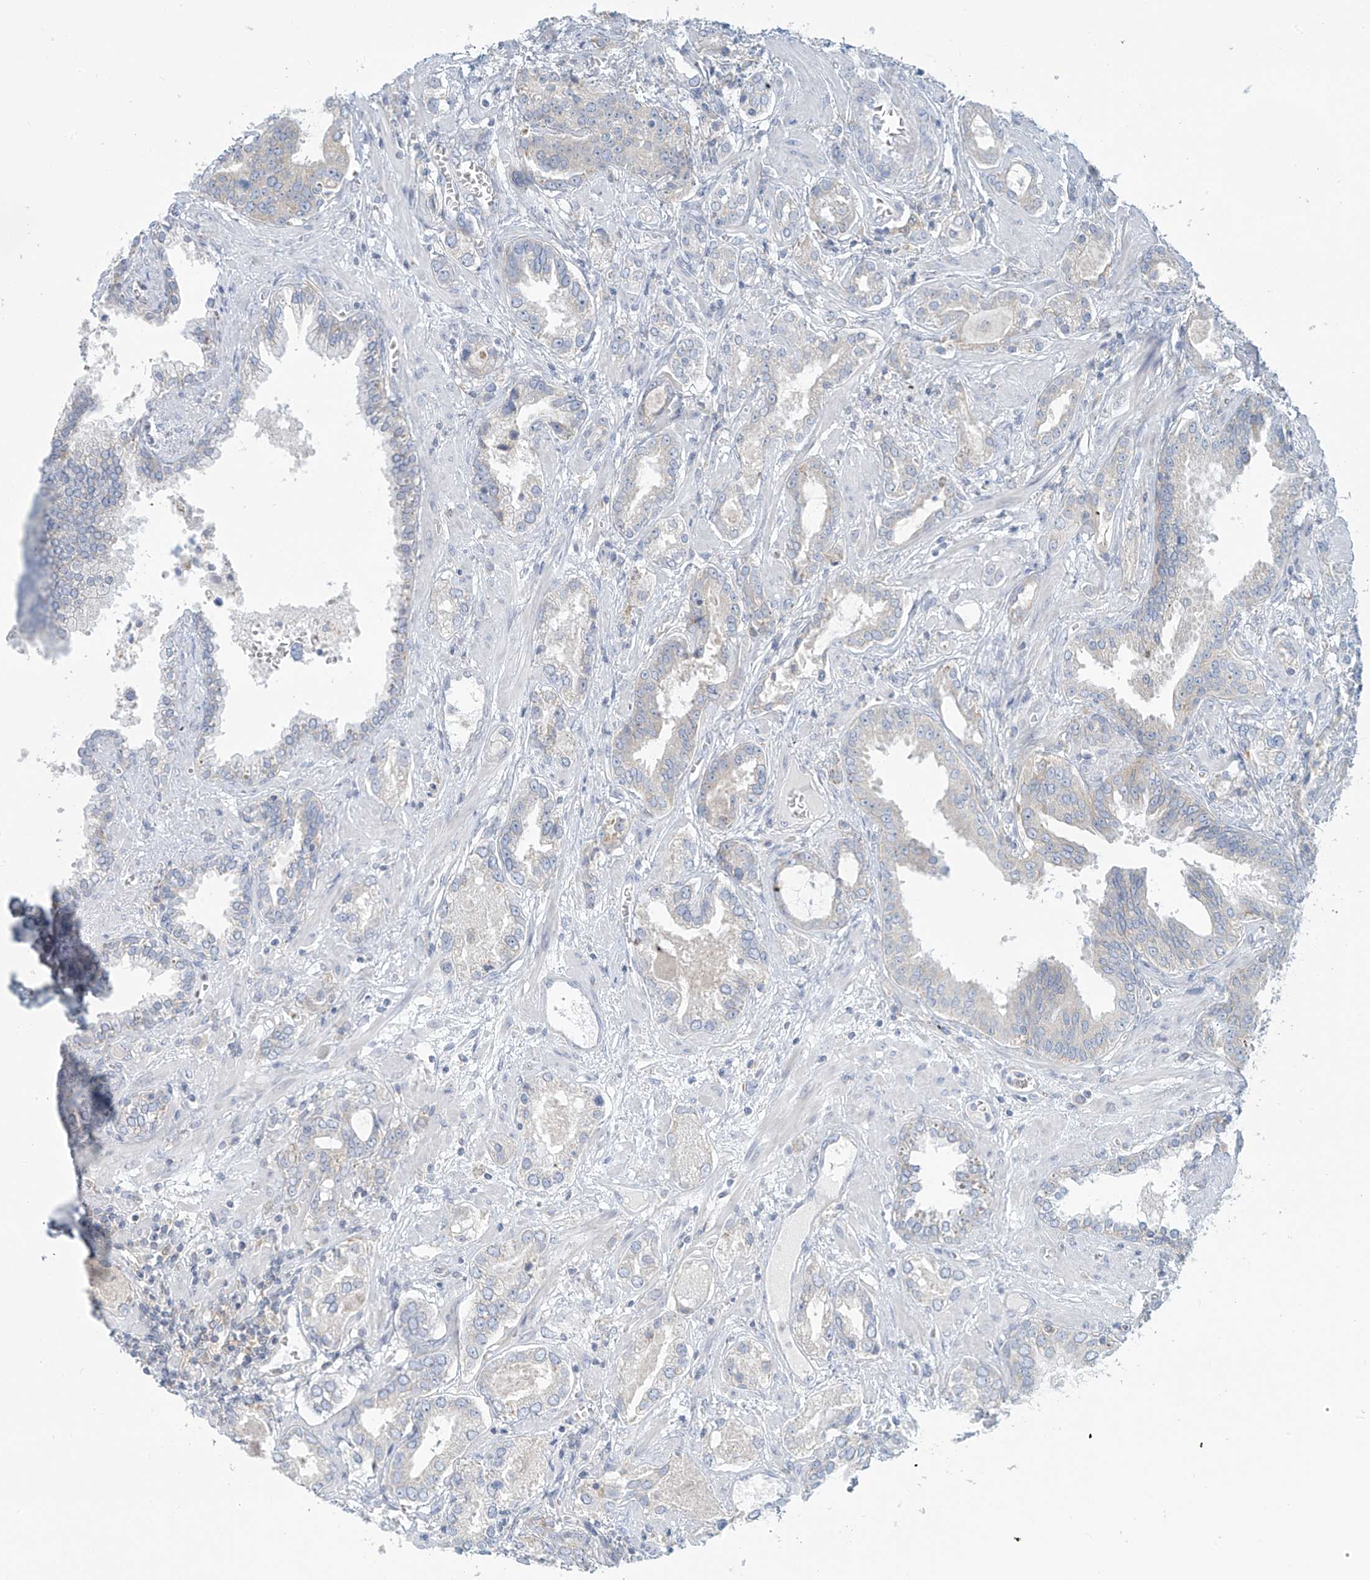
{"staining": {"intensity": "negative", "quantity": "none", "location": "none"}, "tissue": "prostate cancer", "cell_type": "Tumor cells", "image_type": "cancer", "snomed": [{"axis": "morphology", "description": "Adenocarcinoma, High grade"}, {"axis": "topography", "description": "Prostate and seminal vesicle, NOS"}], "caption": "An image of prostate adenocarcinoma (high-grade) stained for a protein reveals no brown staining in tumor cells.", "gene": "SLC6A12", "patient": {"sex": "male", "age": 67}}